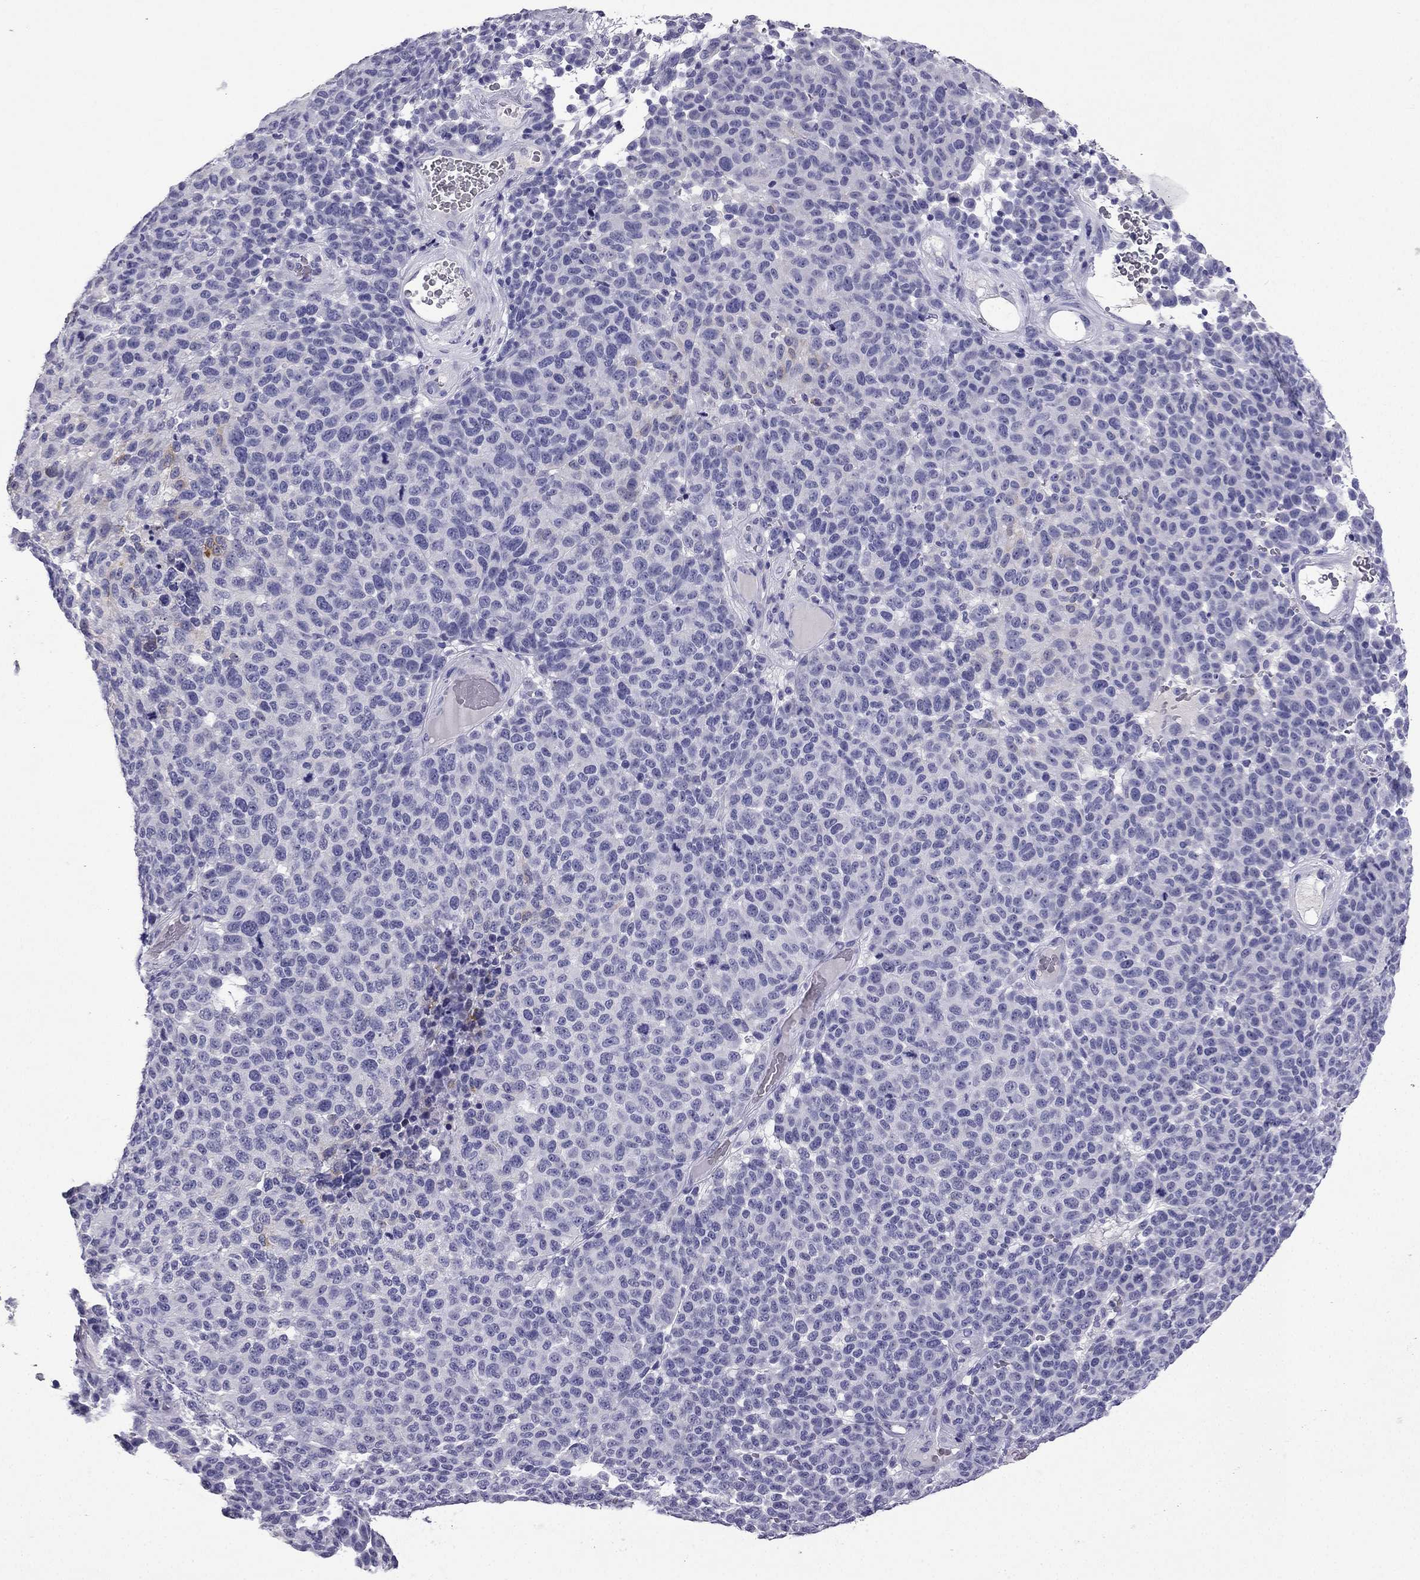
{"staining": {"intensity": "negative", "quantity": "none", "location": "none"}, "tissue": "melanoma", "cell_type": "Tumor cells", "image_type": "cancer", "snomed": [{"axis": "morphology", "description": "Malignant melanoma, NOS"}, {"axis": "topography", "description": "Skin"}], "caption": "Tumor cells are negative for brown protein staining in melanoma.", "gene": "NPTX1", "patient": {"sex": "male", "age": 59}}